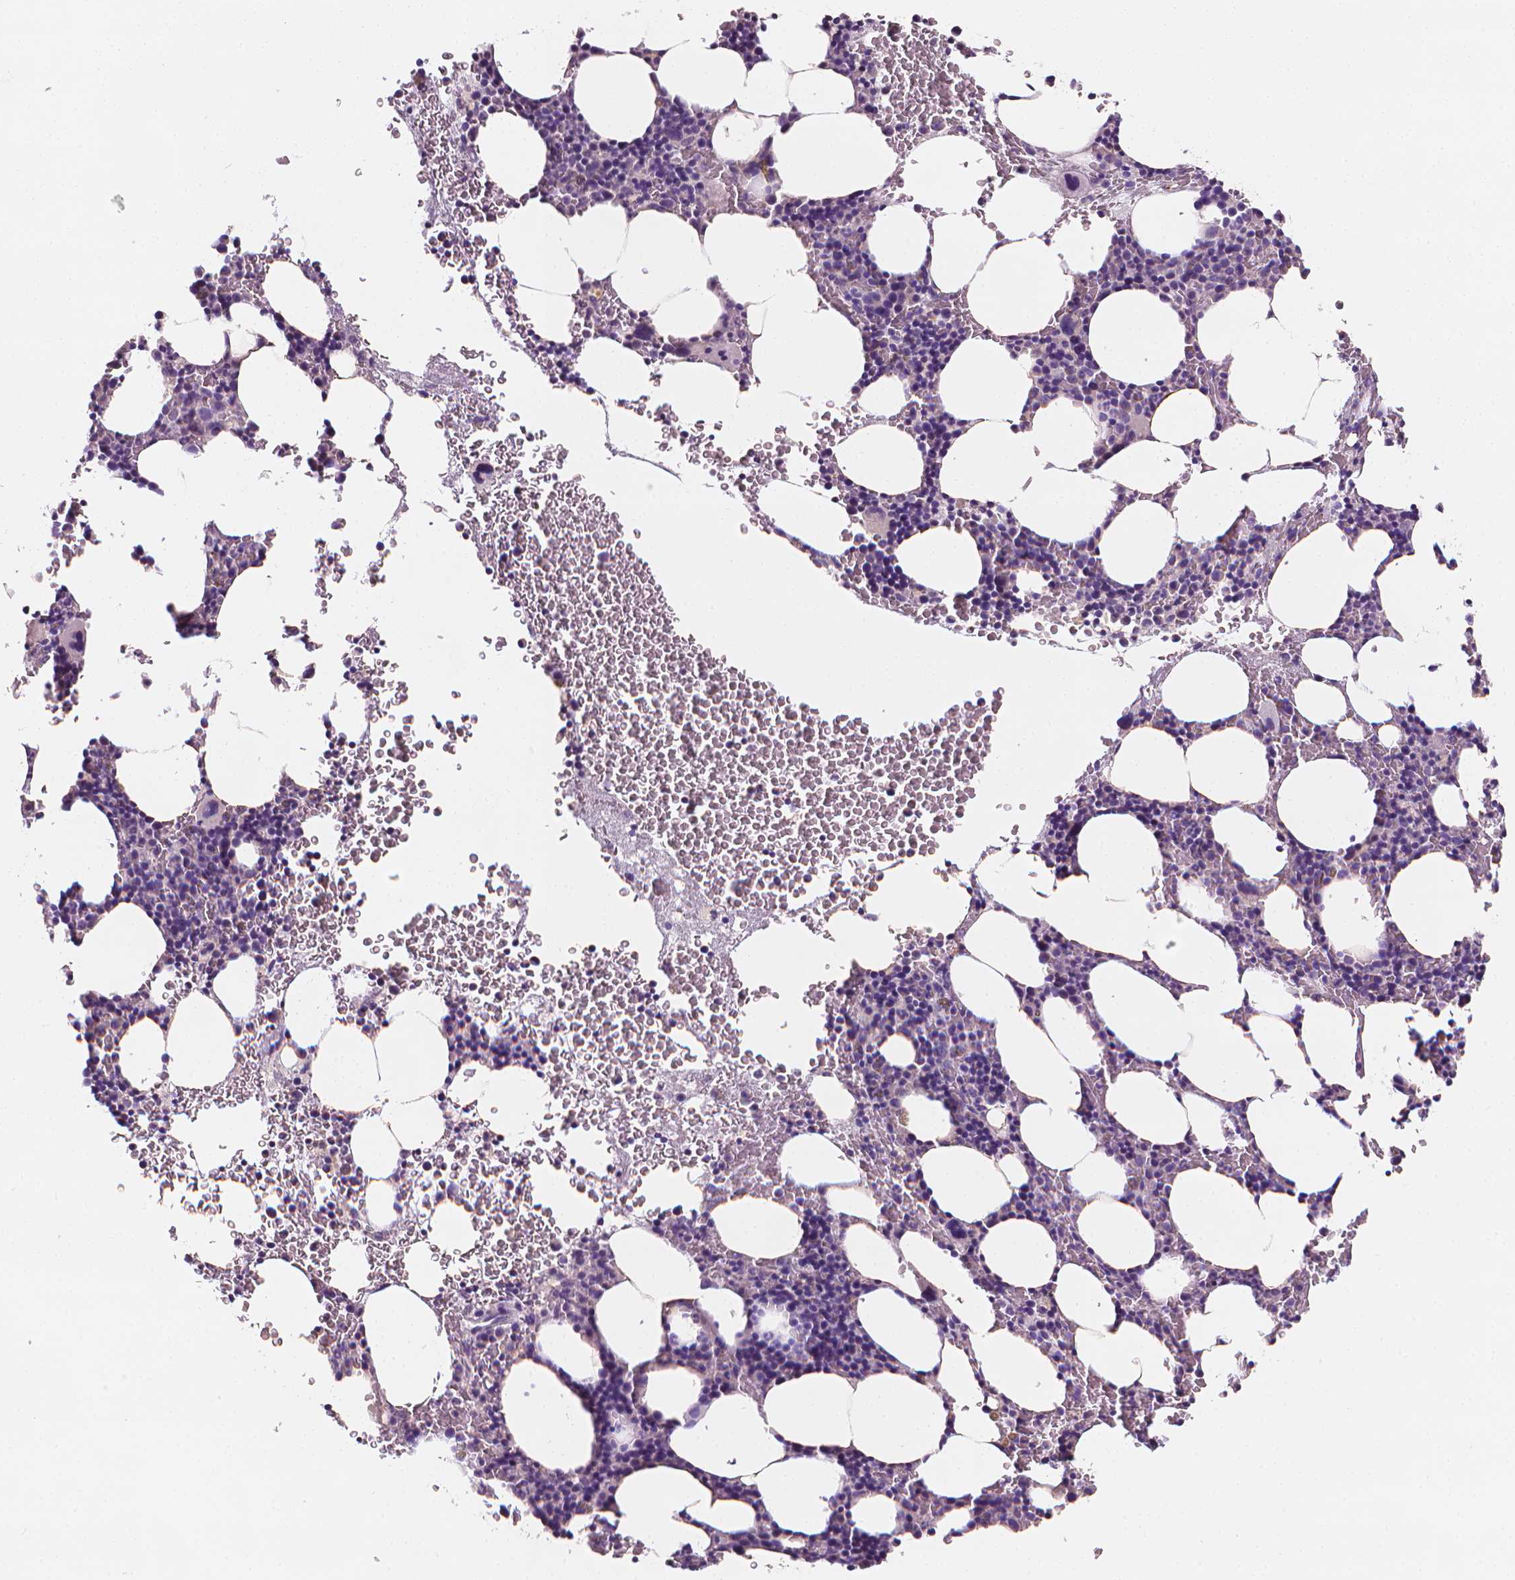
{"staining": {"intensity": "negative", "quantity": "none", "location": "none"}, "tissue": "bone marrow", "cell_type": "Hematopoietic cells", "image_type": "normal", "snomed": [{"axis": "morphology", "description": "Normal tissue, NOS"}, {"axis": "topography", "description": "Bone marrow"}], "caption": "DAB immunohistochemical staining of benign bone marrow displays no significant staining in hematopoietic cells.", "gene": "FASN", "patient": {"sex": "male", "age": 77}}